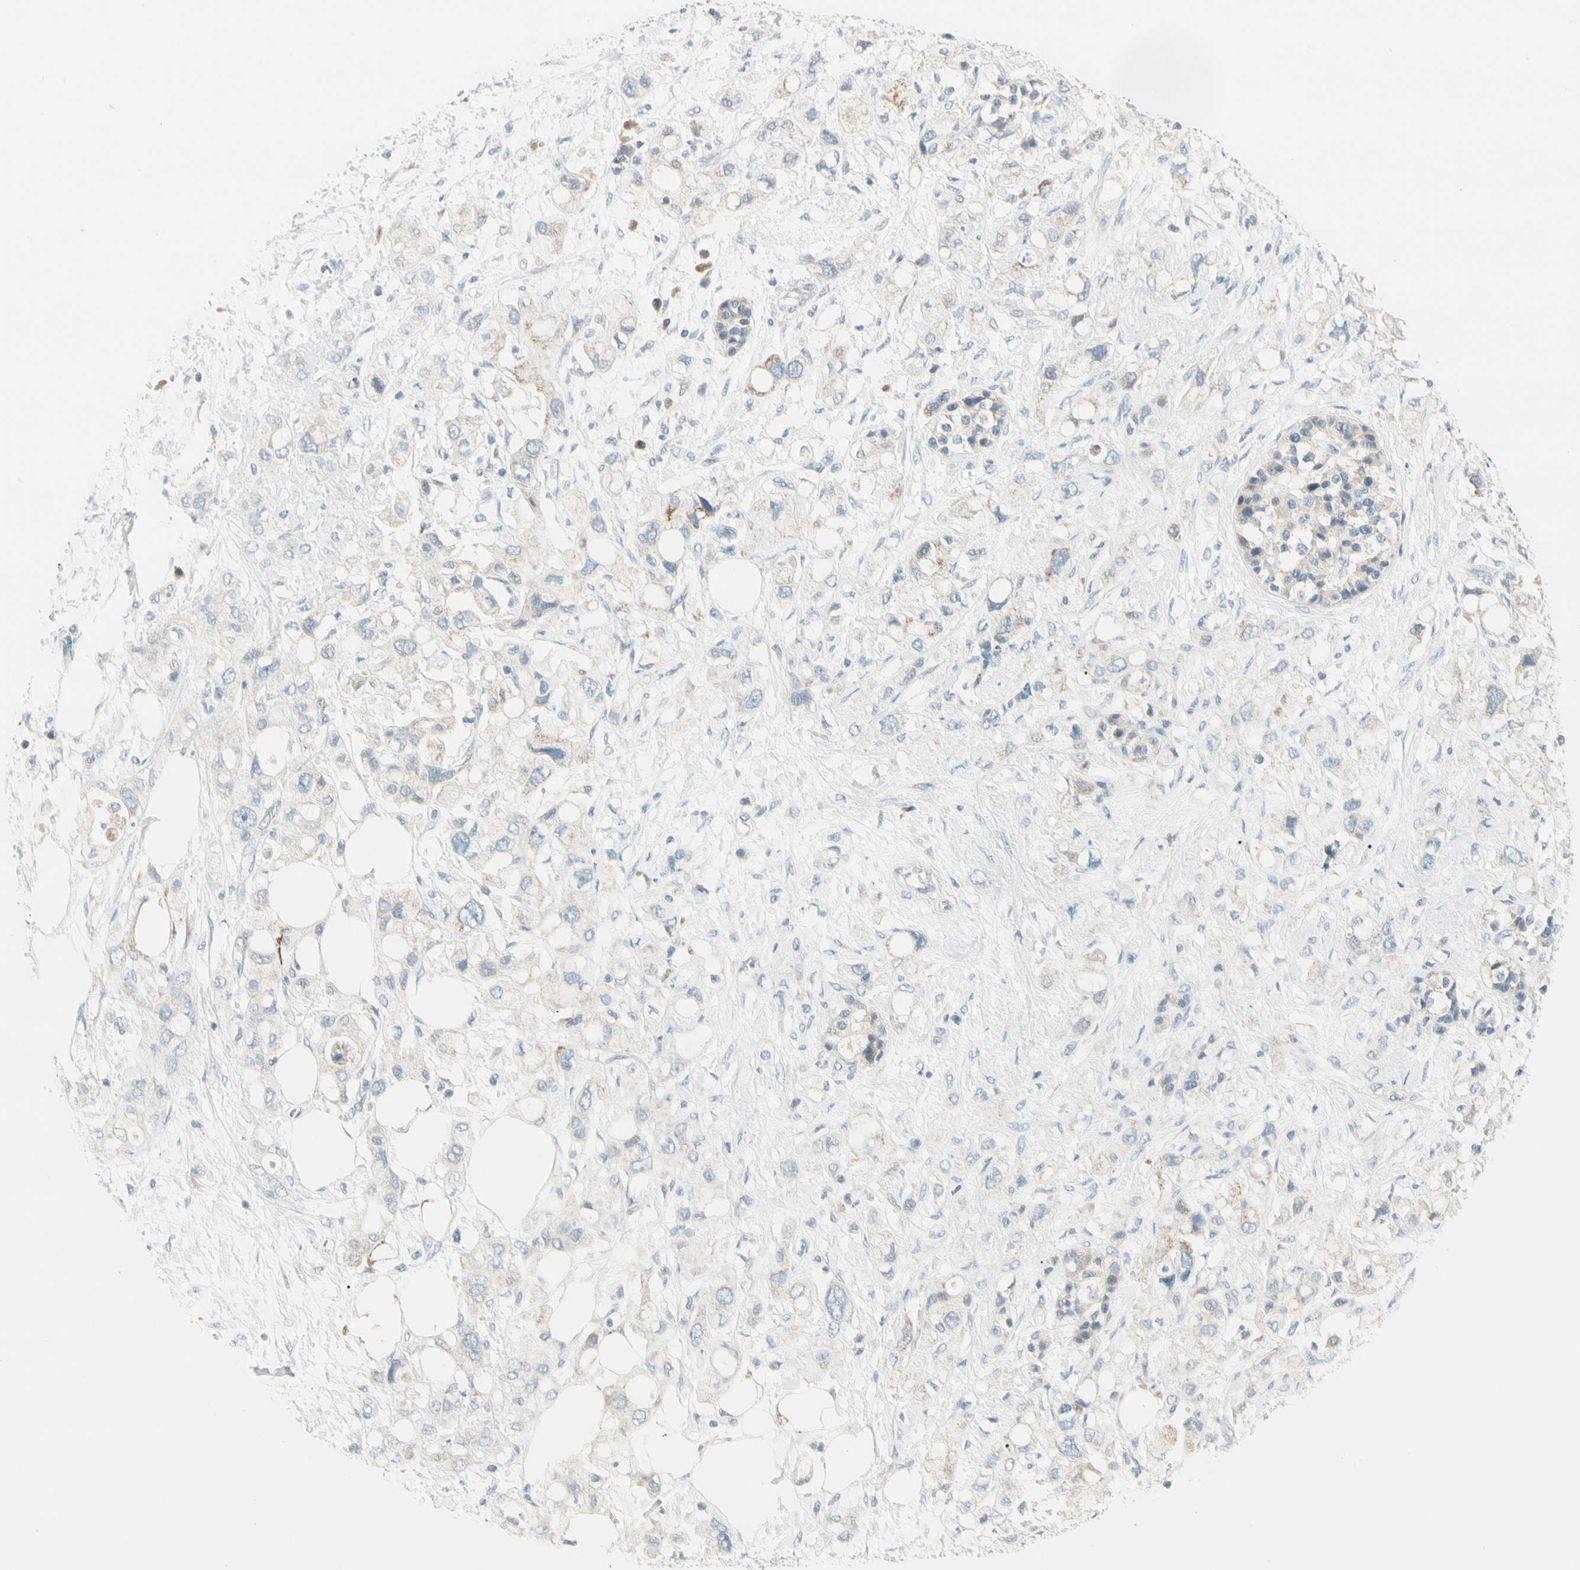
{"staining": {"intensity": "moderate", "quantity": "<25%", "location": "cytoplasmic/membranous"}, "tissue": "pancreatic cancer", "cell_type": "Tumor cells", "image_type": "cancer", "snomed": [{"axis": "morphology", "description": "Adenocarcinoma, NOS"}, {"axis": "topography", "description": "Pancreas"}], "caption": "Moderate cytoplasmic/membranous expression for a protein is appreciated in approximately <25% of tumor cells of pancreatic cancer using immunohistochemistry.", "gene": "SLC6A15", "patient": {"sex": "female", "age": 56}}